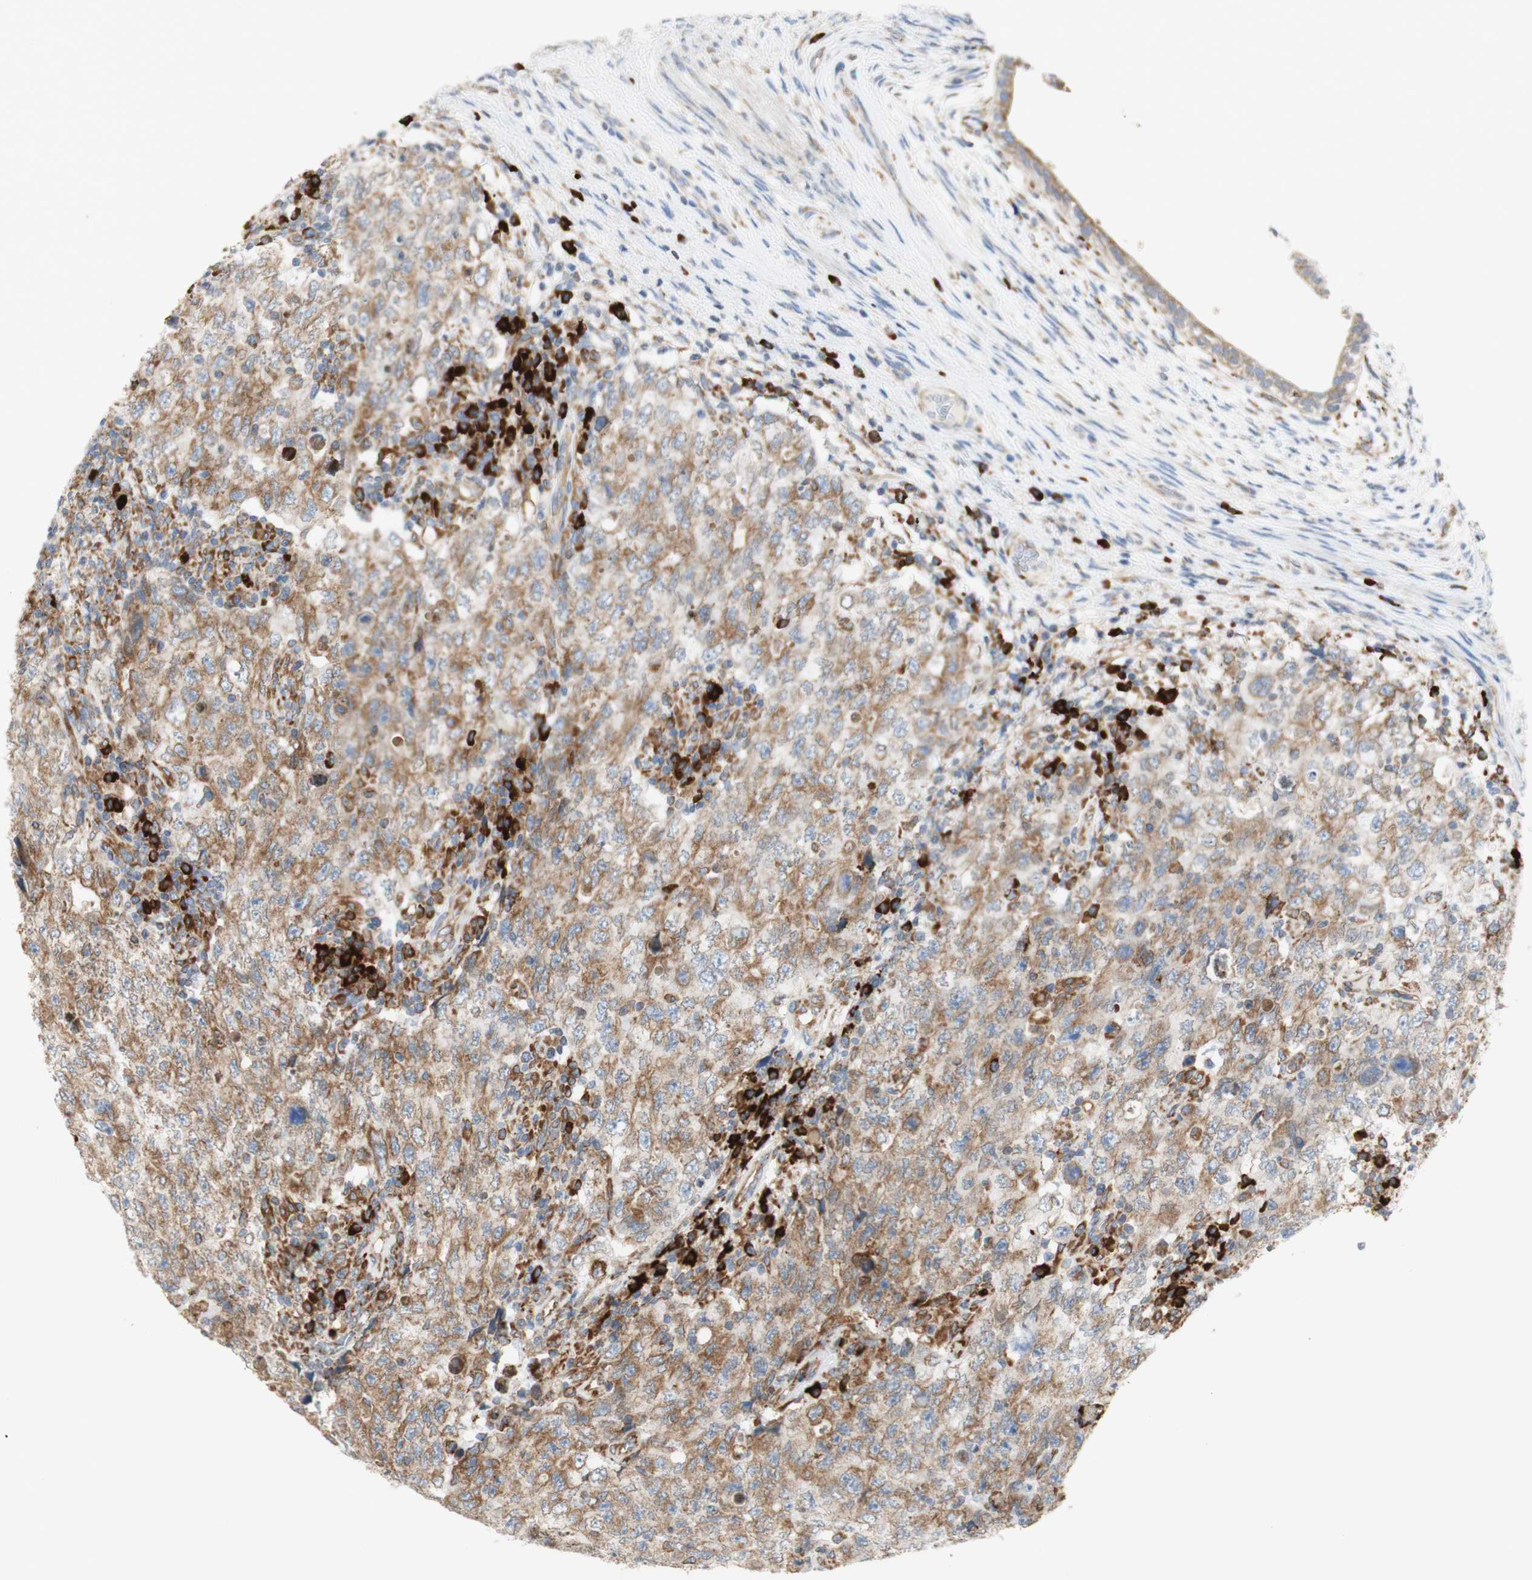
{"staining": {"intensity": "moderate", "quantity": ">75%", "location": "cytoplasmic/membranous"}, "tissue": "testis cancer", "cell_type": "Tumor cells", "image_type": "cancer", "snomed": [{"axis": "morphology", "description": "Carcinoma, Embryonal, NOS"}, {"axis": "topography", "description": "Testis"}], "caption": "The histopathology image reveals staining of testis cancer (embryonal carcinoma), revealing moderate cytoplasmic/membranous protein positivity (brown color) within tumor cells.", "gene": "MANF", "patient": {"sex": "male", "age": 26}}